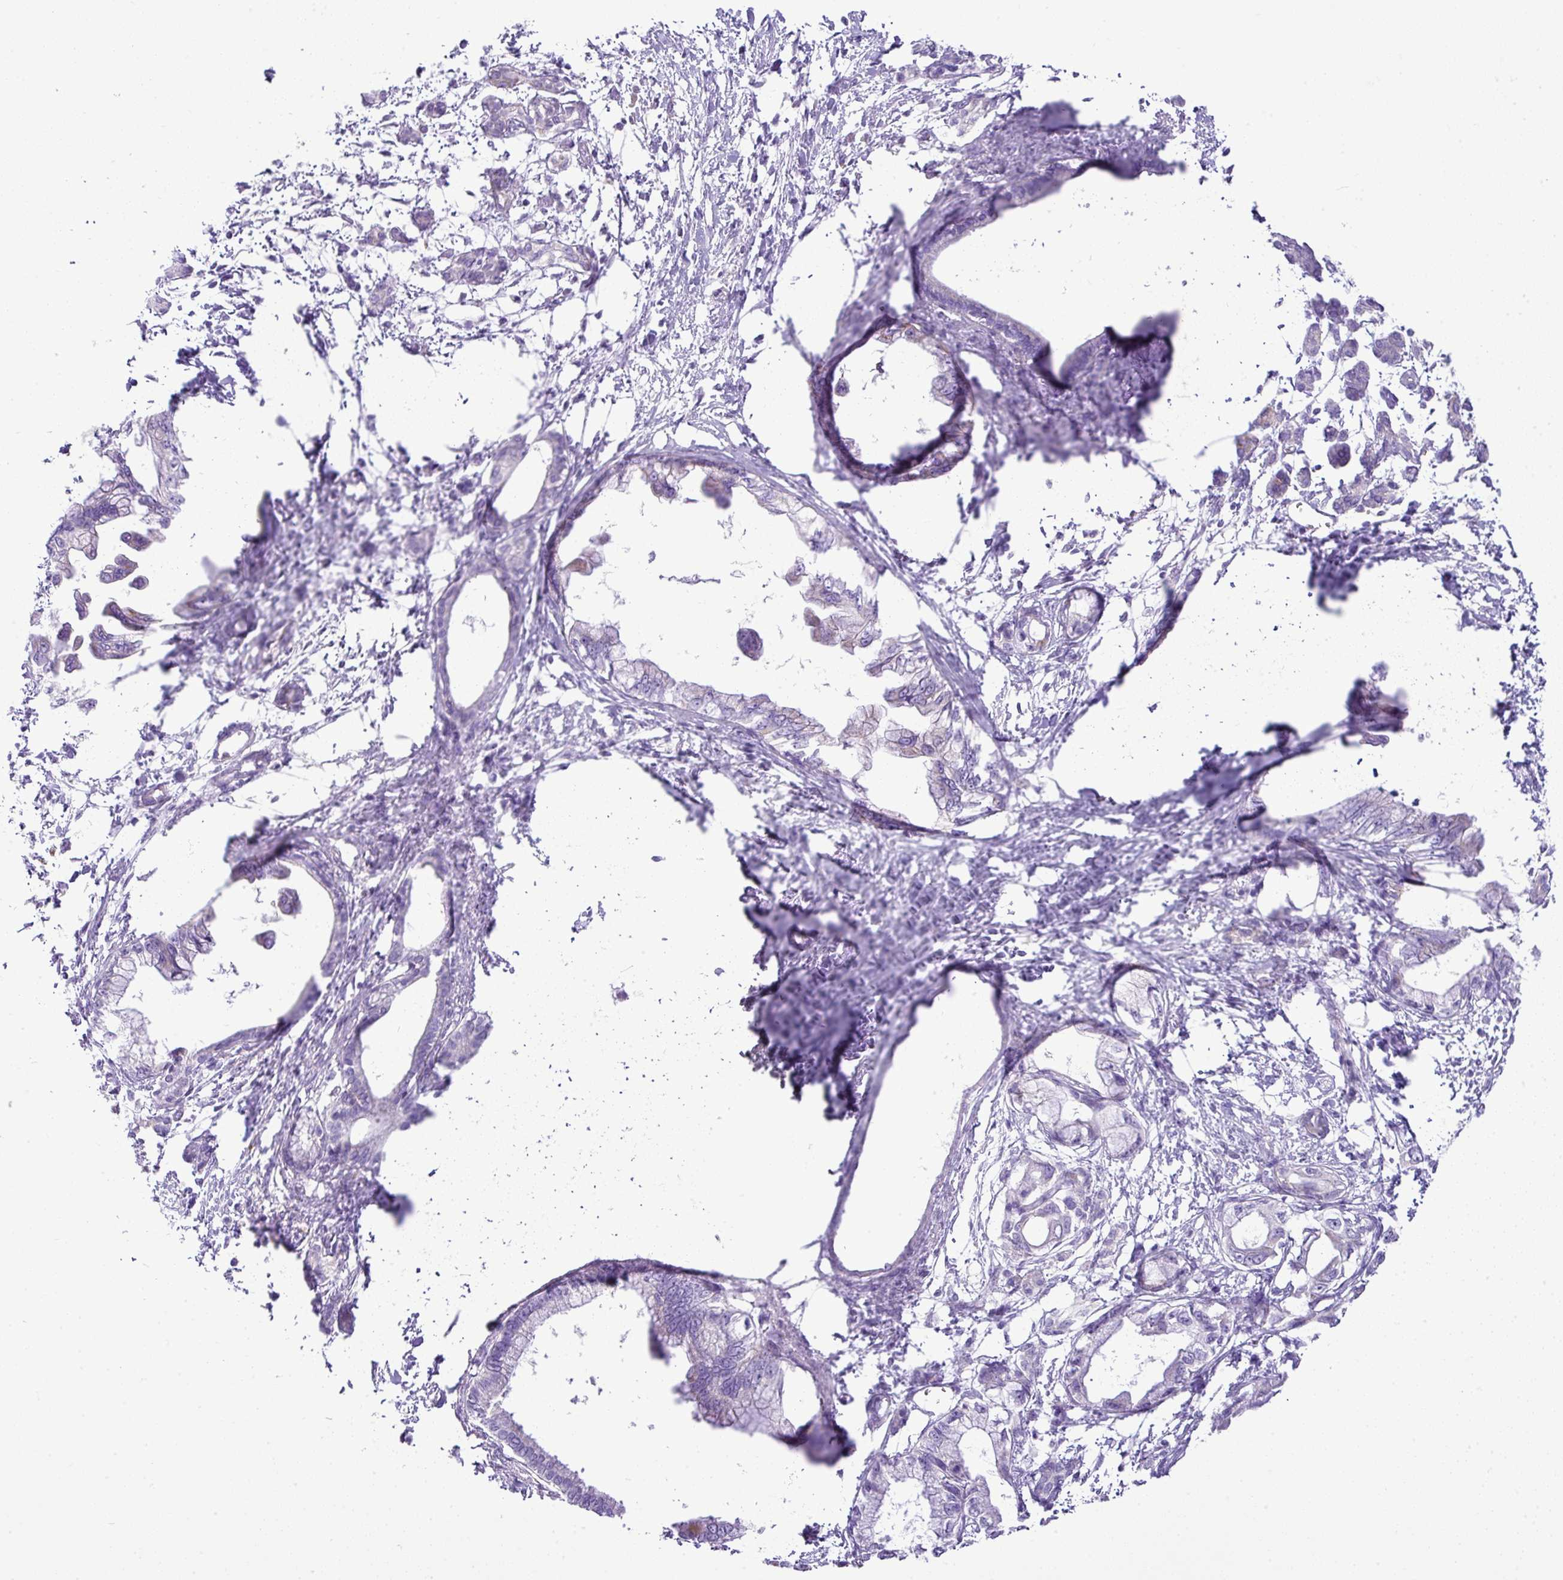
{"staining": {"intensity": "weak", "quantity": "<25%", "location": "cytoplasmic/membranous"}, "tissue": "pancreatic cancer", "cell_type": "Tumor cells", "image_type": "cancer", "snomed": [{"axis": "morphology", "description": "Adenocarcinoma, NOS"}, {"axis": "topography", "description": "Pancreas"}], "caption": "The immunohistochemistry (IHC) histopathology image has no significant staining in tumor cells of adenocarcinoma (pancreatic) tissue.", "gene": "PGAP4", "patient": {"sex": "male", "age": 61}}